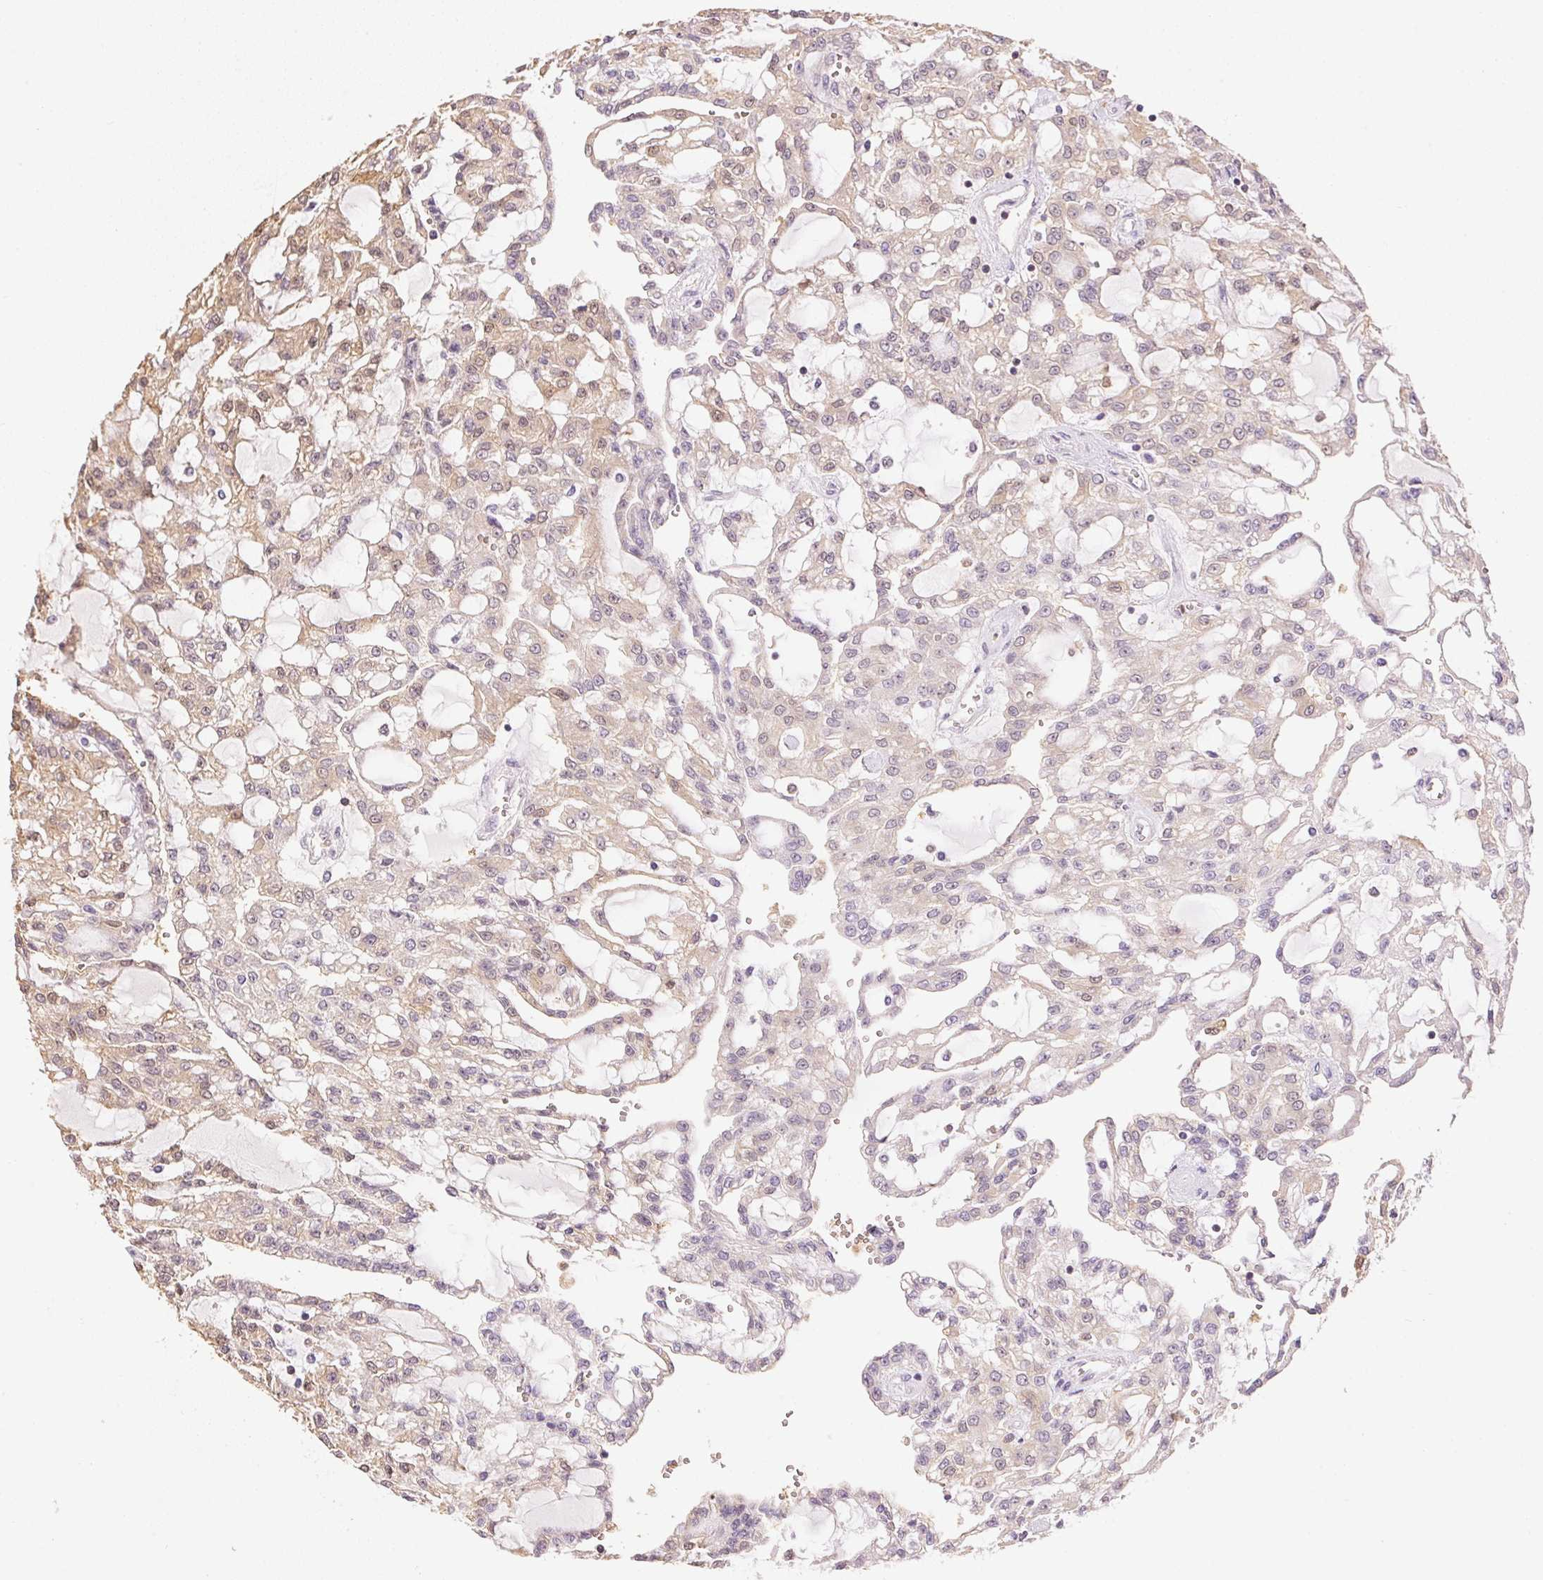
{"staining": {"intensity": "weak", "quantity": "25%-75%", "location": "cytoplasmic/membranous"}, "tissue": "renal cancer", "cell_type": "Tumor cells", "image_type": "cancer", "snomed": [{"axis": "morphology", "description": "Adenocarcinoma, NOS"}, {"axis": "topography", "description": "Kidney"}], "caption": "Protein analysis of renal adenocarcinoma tissue displays weak cytoplasmic/membranous positivity in approximately 25%-75% of tumor cells.", "gene": "S100A3", "patient": {"sex": "male", "age": 63}}